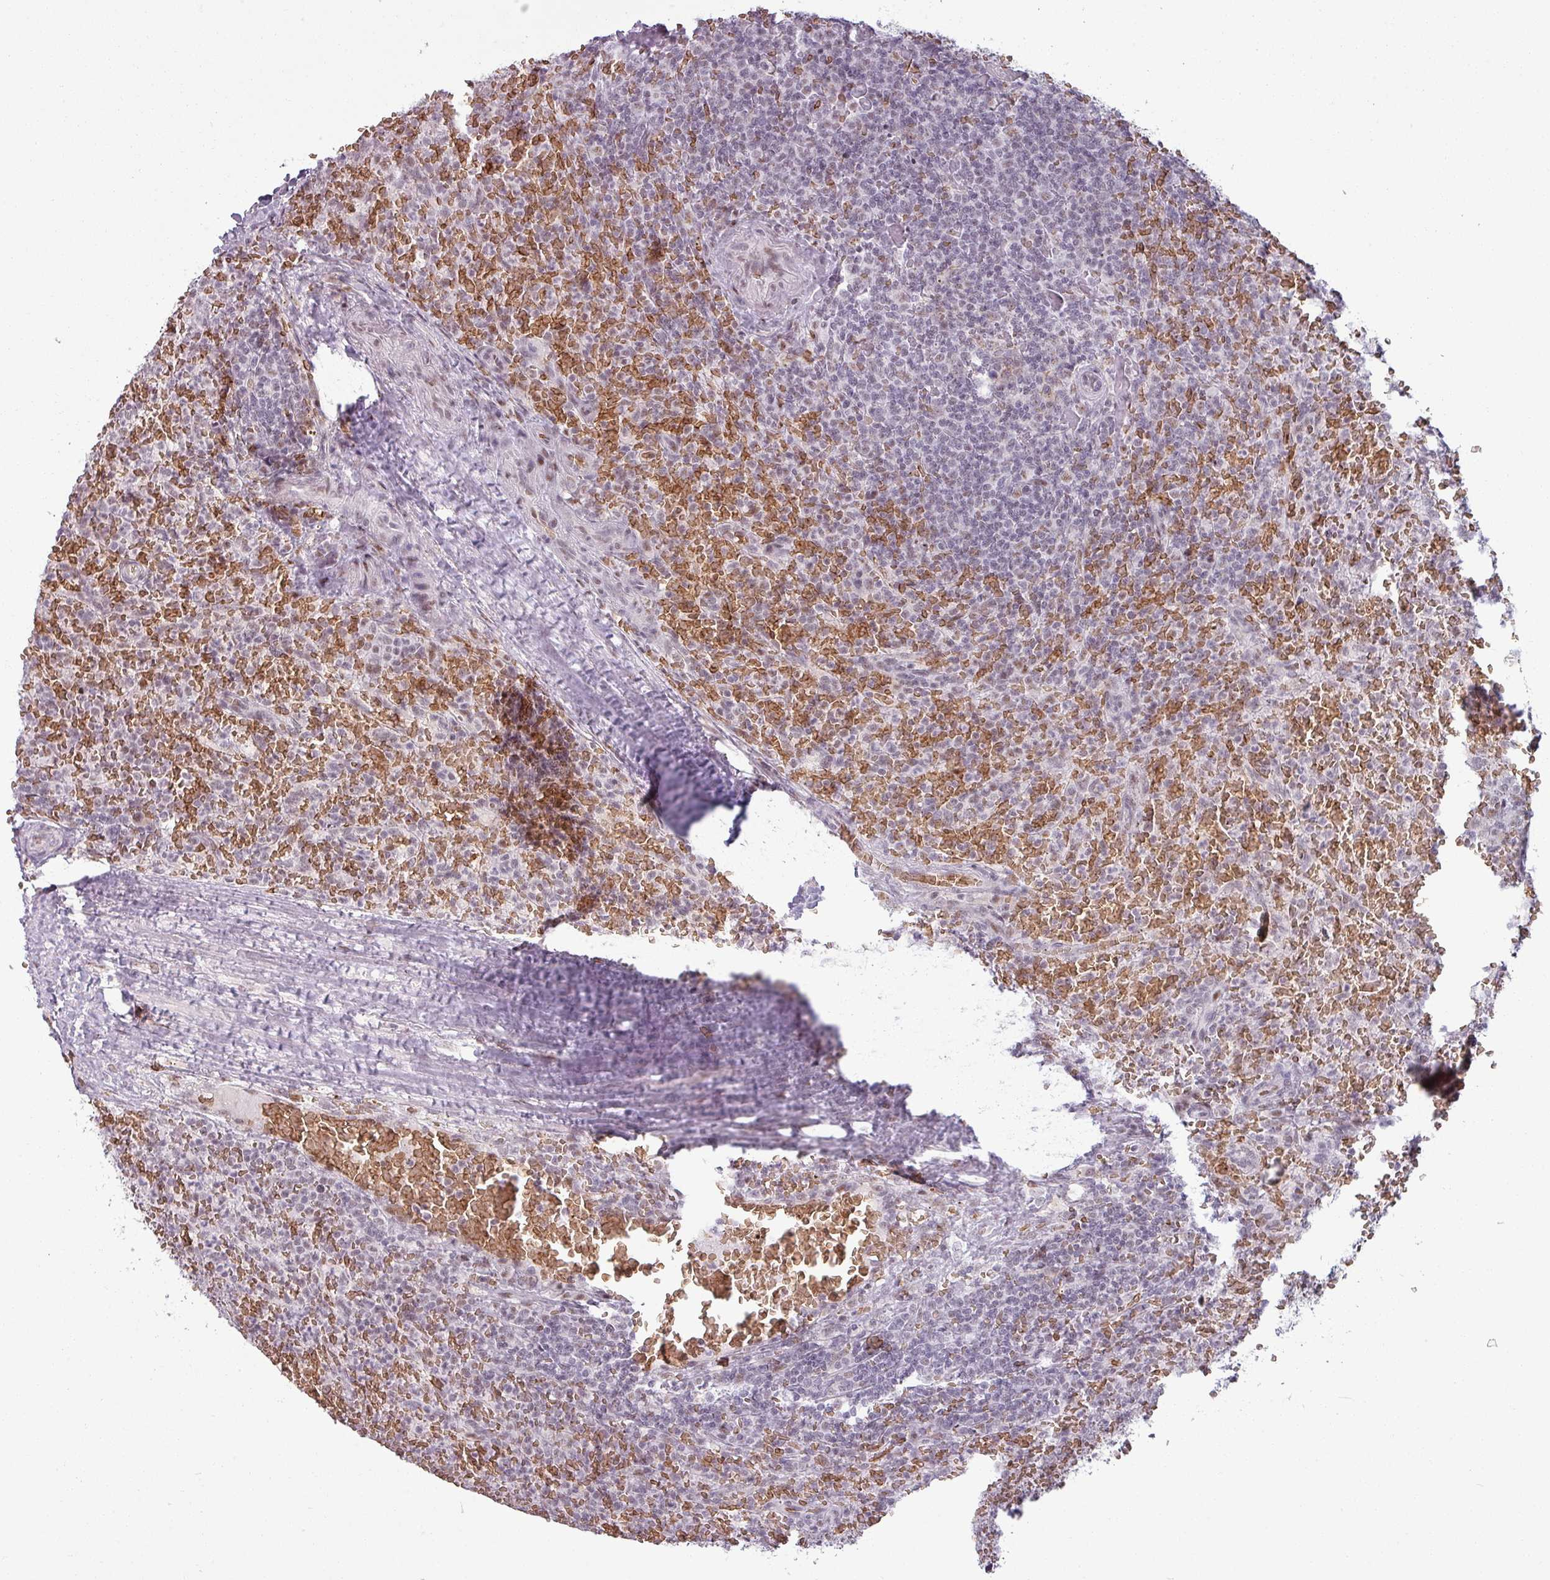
{"staining": {"intensity": "negative", "quantity": "none", "location": "none"}, "tissue": "lymphoma", "cell_type": "Tumor cells", "image_type": "cancer", "snomed": [{"axis": "morphology", "description": "Malignant lymphoma, non-Hodgkin's type, Low grade"}, {"axis": "topography", "description": "Spleen"}], "caption": "High power microscopy histopathology image of an IHC photomicrograph of lymphoma, revealing no significant expression in tumor cells.", "gene": "NCOR1", "patient": {"sex": "female", "age": 64}}